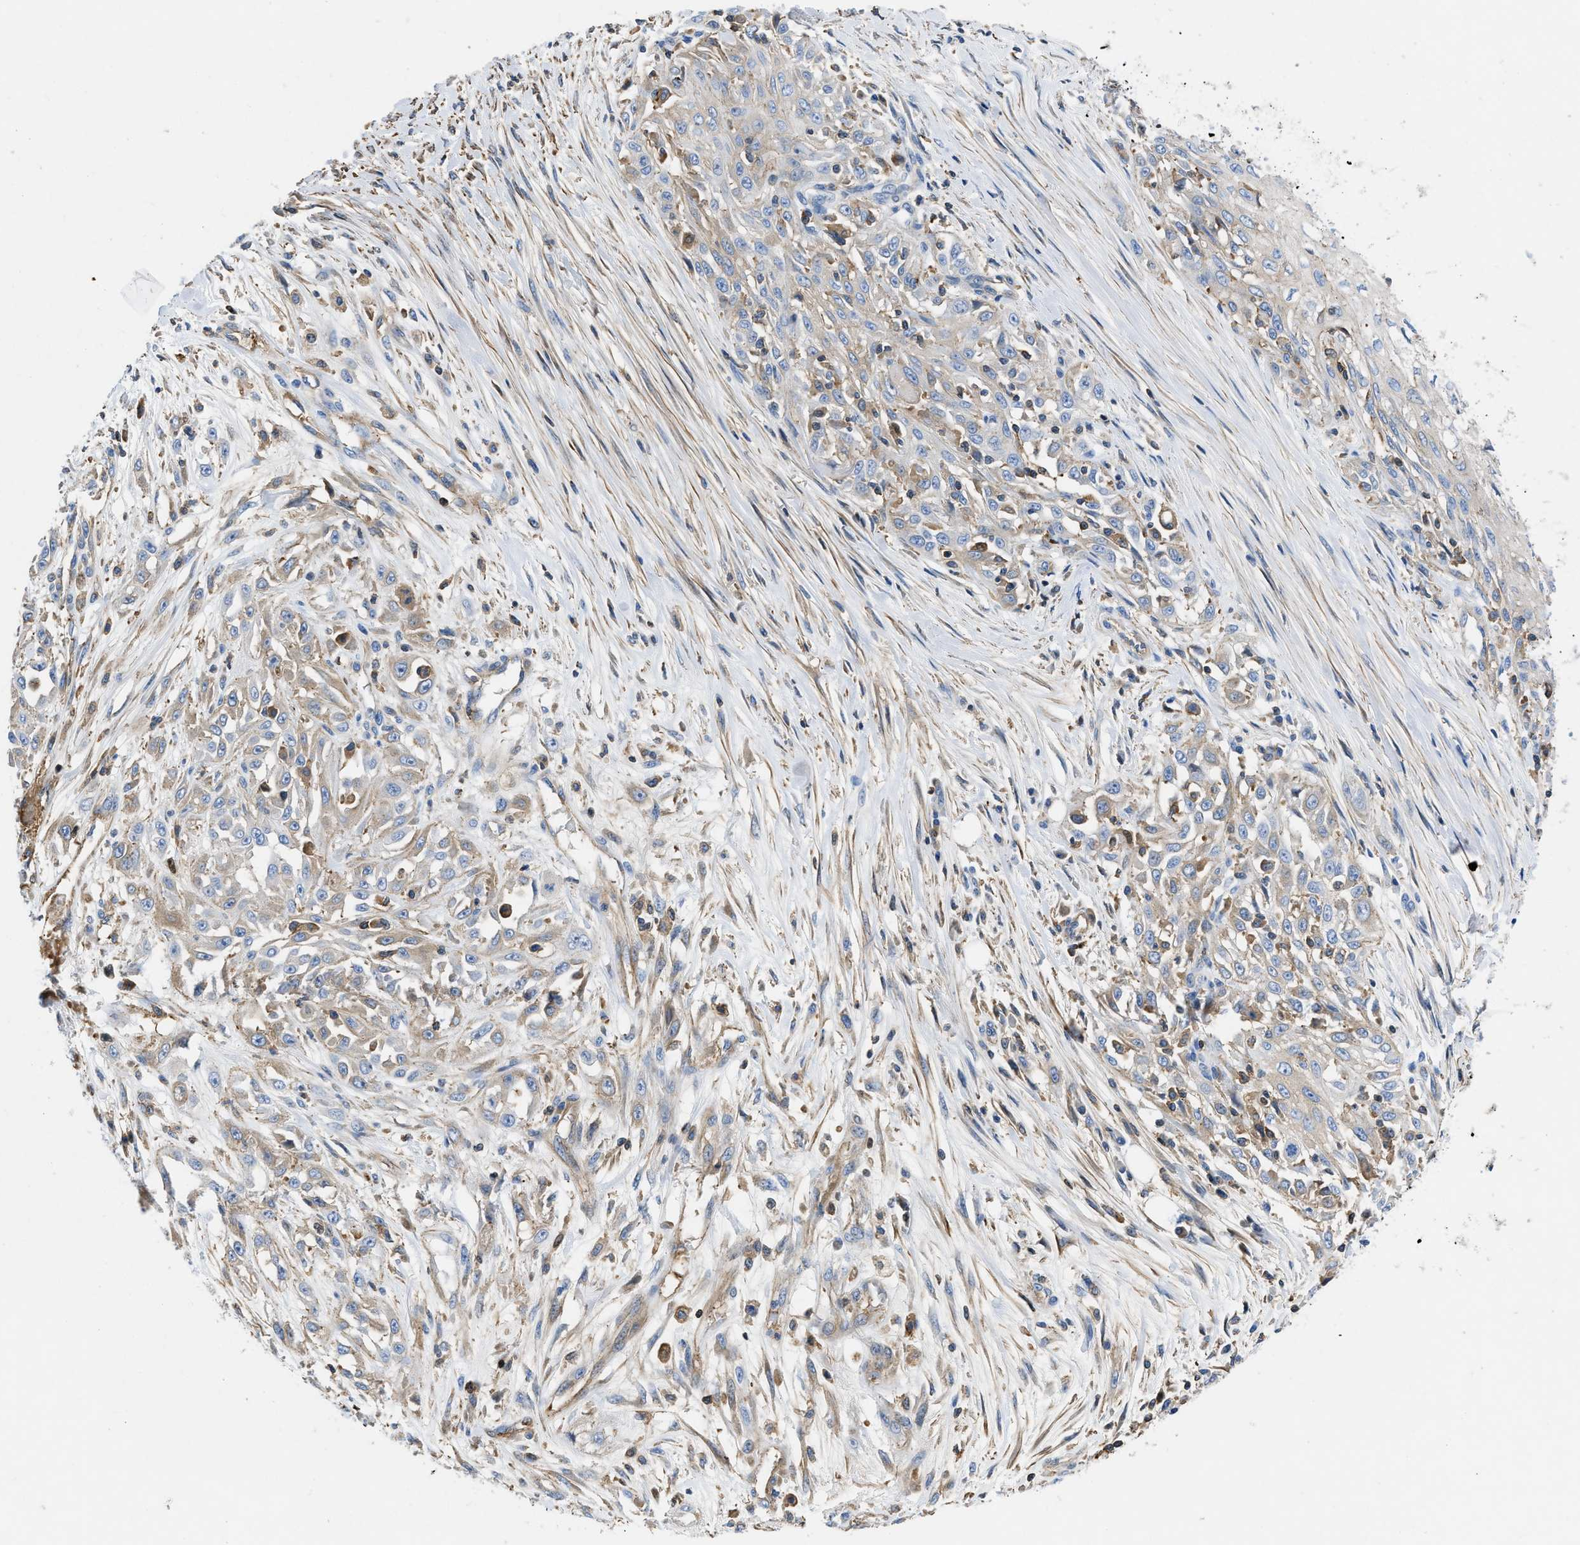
{"staining": {"intensity": "weak", "quantity": "<25%", "location": "cytoplasmic/membranous"}, "tissue": "skin cancer", "cell_type": "Tumor cells", "image_type": "cancer", "snomed": [{"axis": "morphology", "description": "Squamous cell carcinoma, NOS"}, {"axis": "morphology", "description": "Squamous cell carcinoma, metastatic, NOS"}, {"axis": "topography", "description": "Skin"}, {"axis": "topography", "description": "Lymph node"}], "caption": "DAB (3,3'-diaminobenzidine) immunohistochemical staining of skin cancer displays no significant expression in tumor cells.", "gene": "ATP6V0D1", "patient": {"sex": "male", "age": 75}}